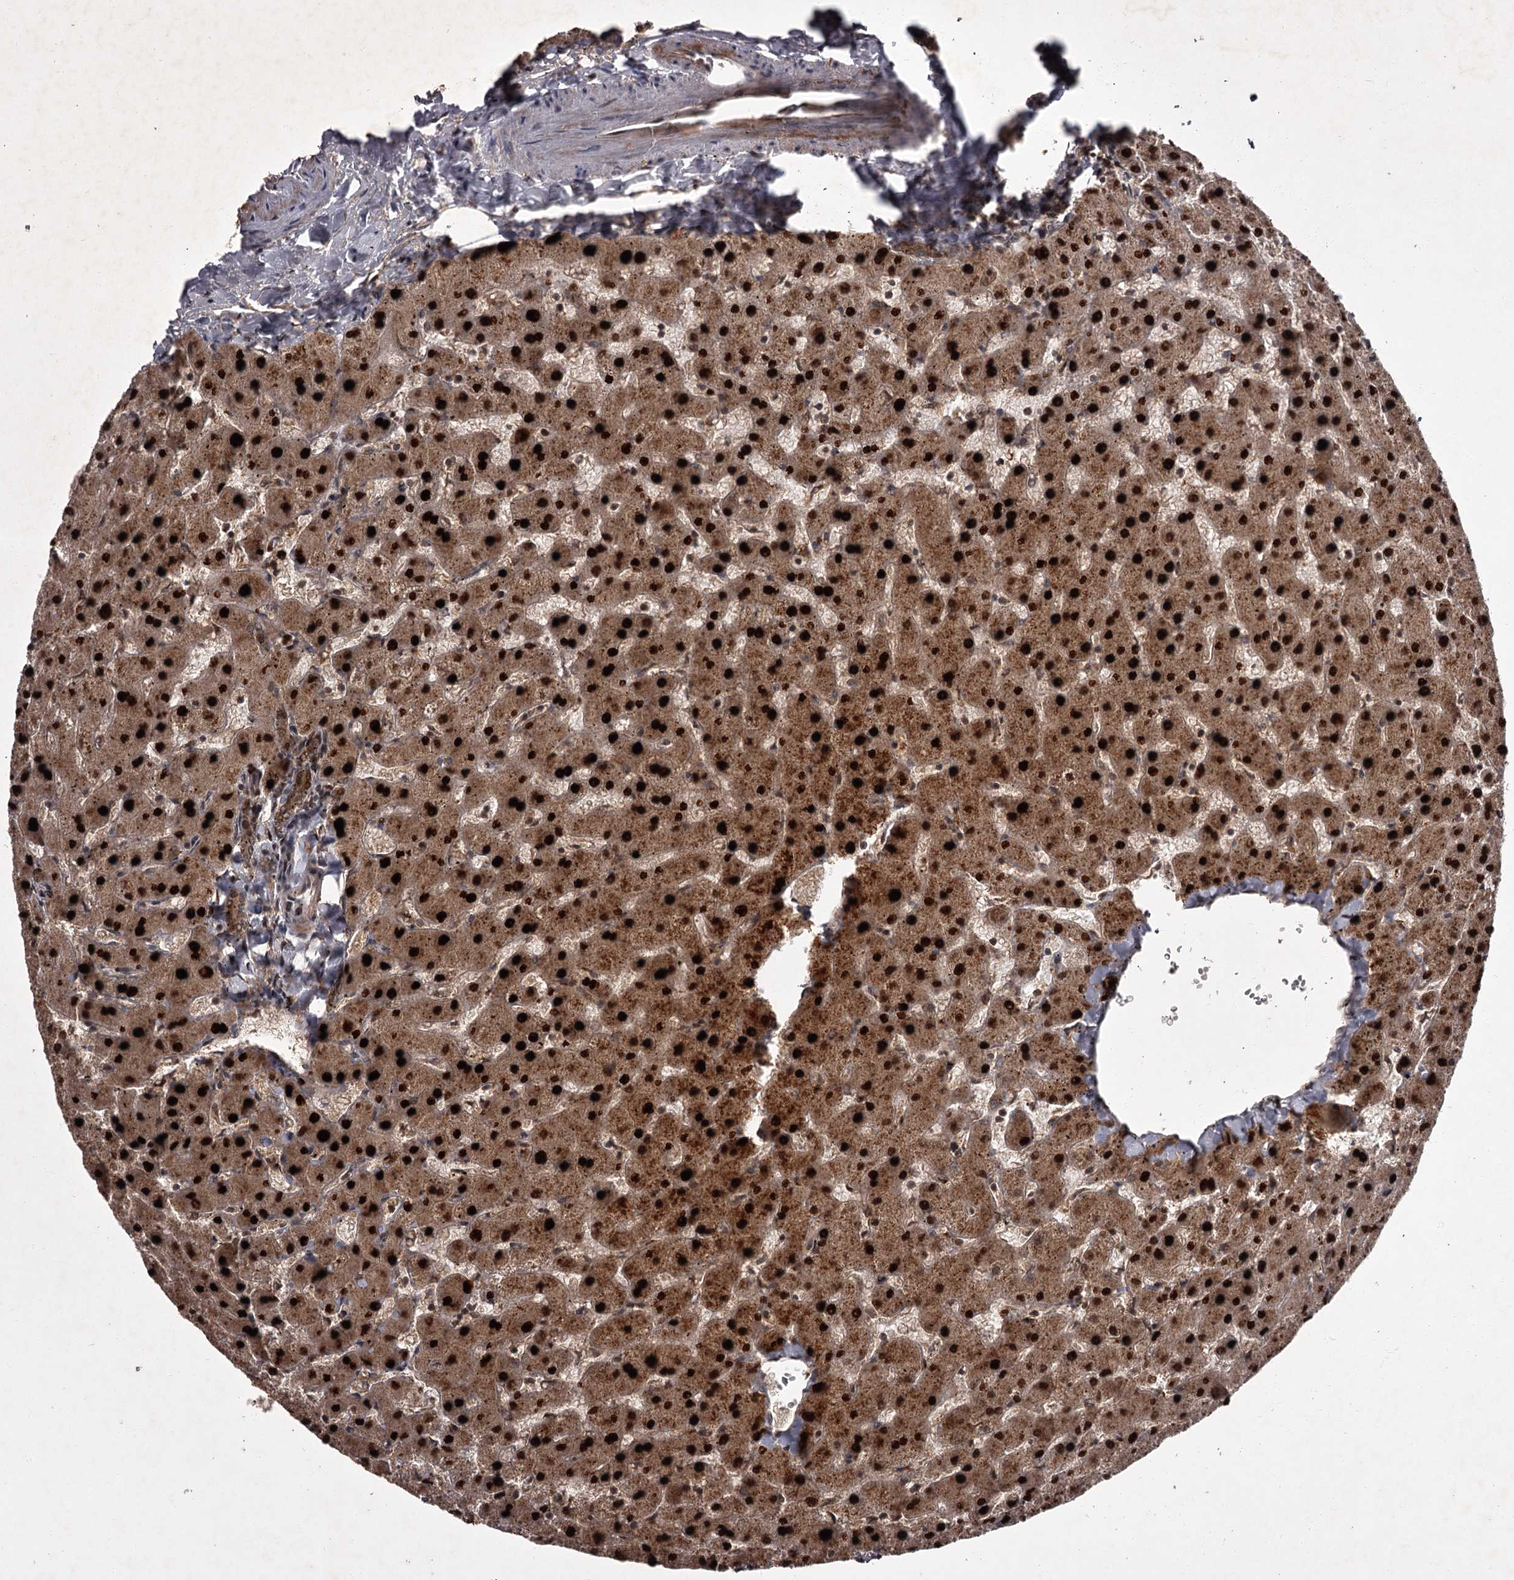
{"staining": {"intensity": "moderate", "quantity": ">75%", "location": "cytoplasmic/membranous"}, "tissue": "liver", "cell_type": "Cholangiocytes", "image_type": "normal", "snomed": [{"axis": "morphology", "description": "Normal tissue, NOS"}, {"axis": "topography", "description": "Liver"}], "caption": "Immunohistochemistry (IHC) staining of unremarkable liver, which shows medium levels of moderate cytoplasmic/membranous expression in approximately >75% of cholangiocytes indicating moderate cytoplasmic/membranous protein positivity. The staining was performed using DAB (brown) for protein detection and nuclei were counterstained in hematoxylin (blue).", "gene": "TBC1D23", "patient": {"sex": "female", "age": 63}}